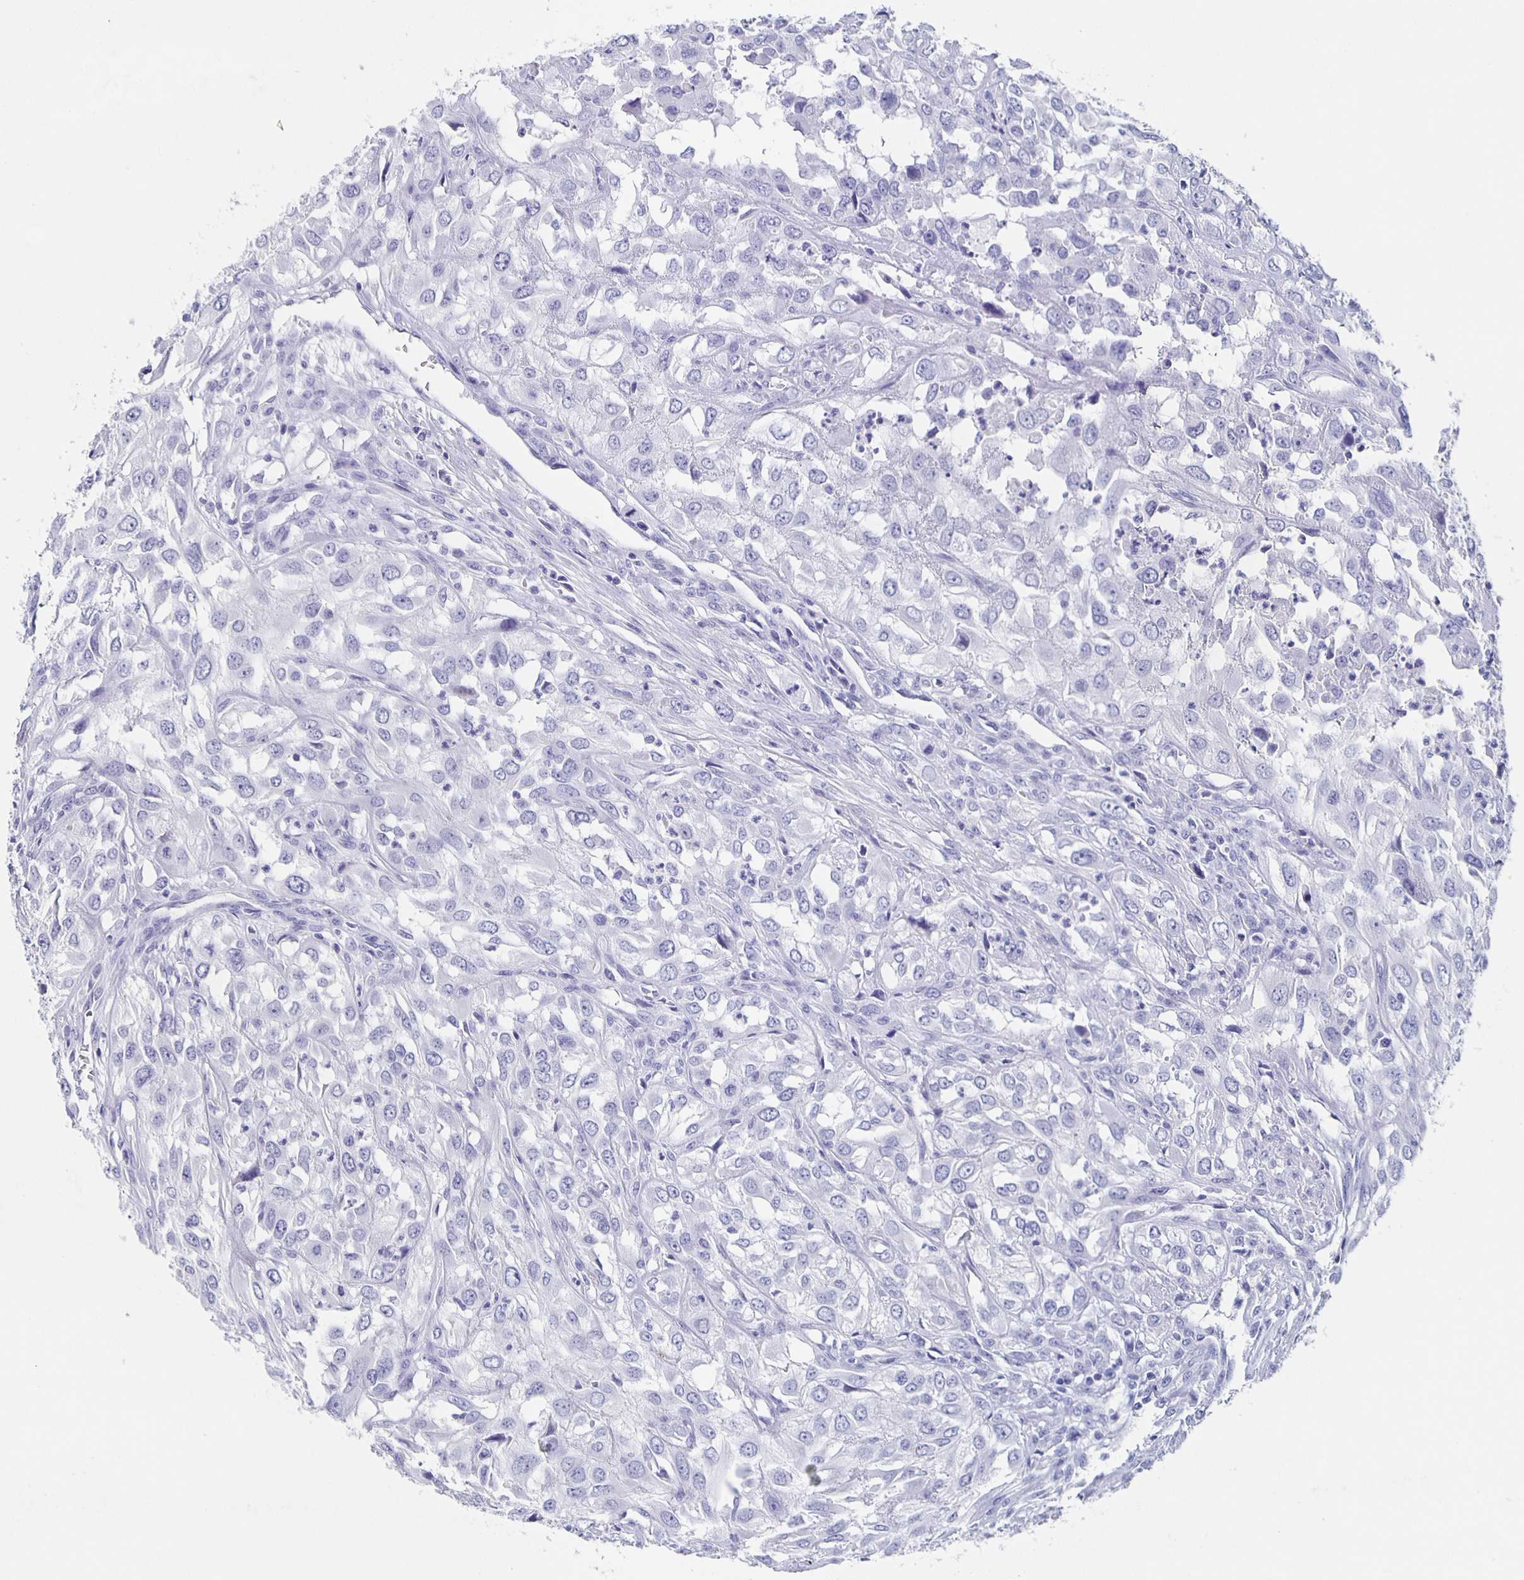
{"staining": {"intensity": "negative", "quantity": "none", "location": "none"}, "tissue": "urothelial cancer", "cell_type": "Tumor cells", "image_type": "cancer", "snomed": [{"axis": "morphology", "description": "Urothelial carcinoma, High grade"}, {"axis": "topography", "description": "Urinary bladder"}], "caption": "The image shows no staining of tumor cells in high-grade urothelial carcinoma.", "gene": "SLC34A2", "patient": {"sex": "male", "age": 67}}